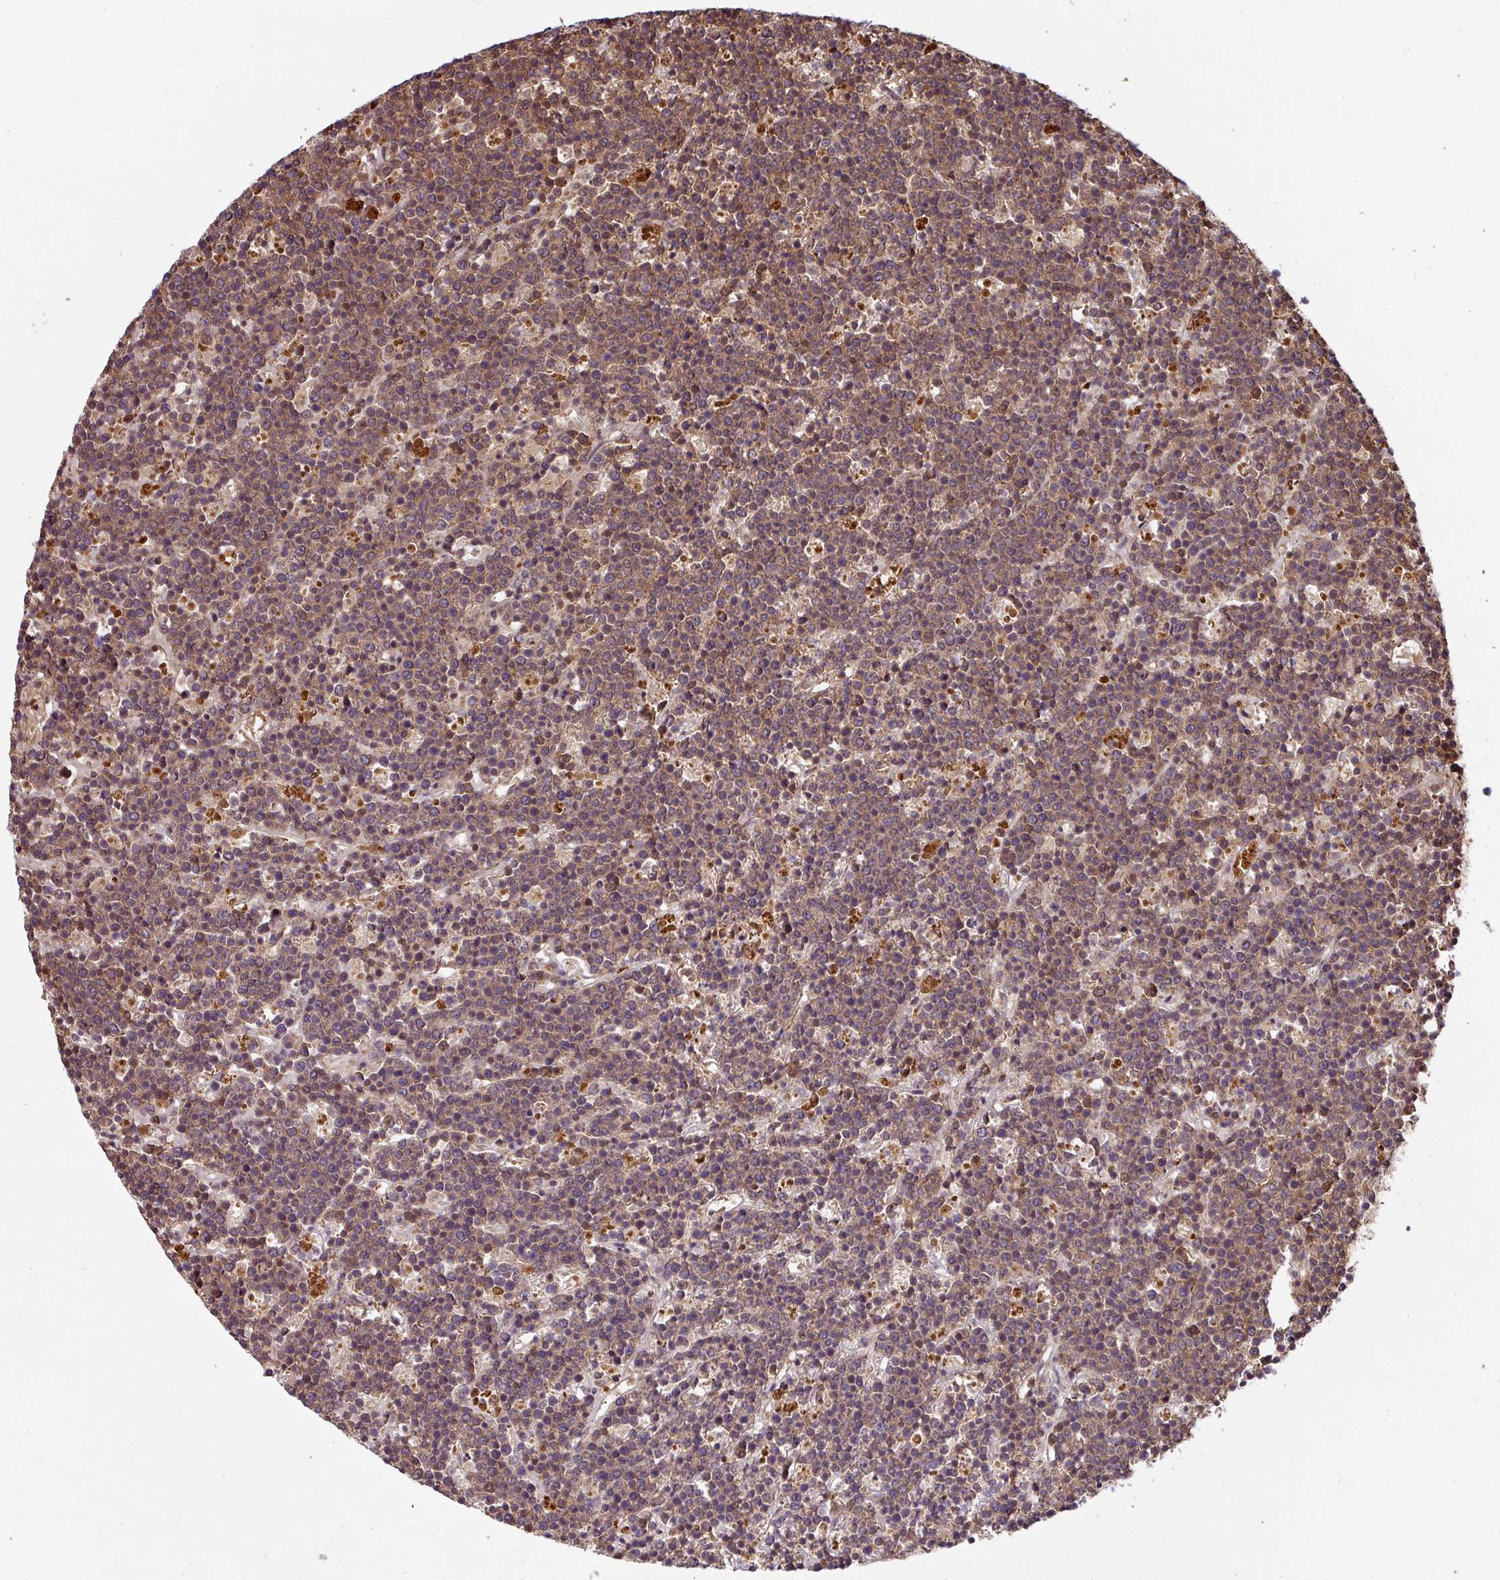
{"staining": {"intensity": "moderate", "quantity": "25%-75%", "location": "cytoplasmic/membranous,nuclear"}, "tissue": "lymphoma", "cell_type": "Tumor cells", "image_type": "cancer", "snomed": [{"axis": "morphology", "description": "Malignant lymphoma, non-Hodgkin's type, High grade"}, {"axis": "topography", "description": "Ovary"}], "caption": "An image of human high-grade malignant lymphoma, non-Hodgkin's type stained for a protein reveals moderate cytoplasmic/membranous and nuclear brown staining in tumor cells.", "gene": "SHB", "patient": {"sex": "female", "age": 56}}